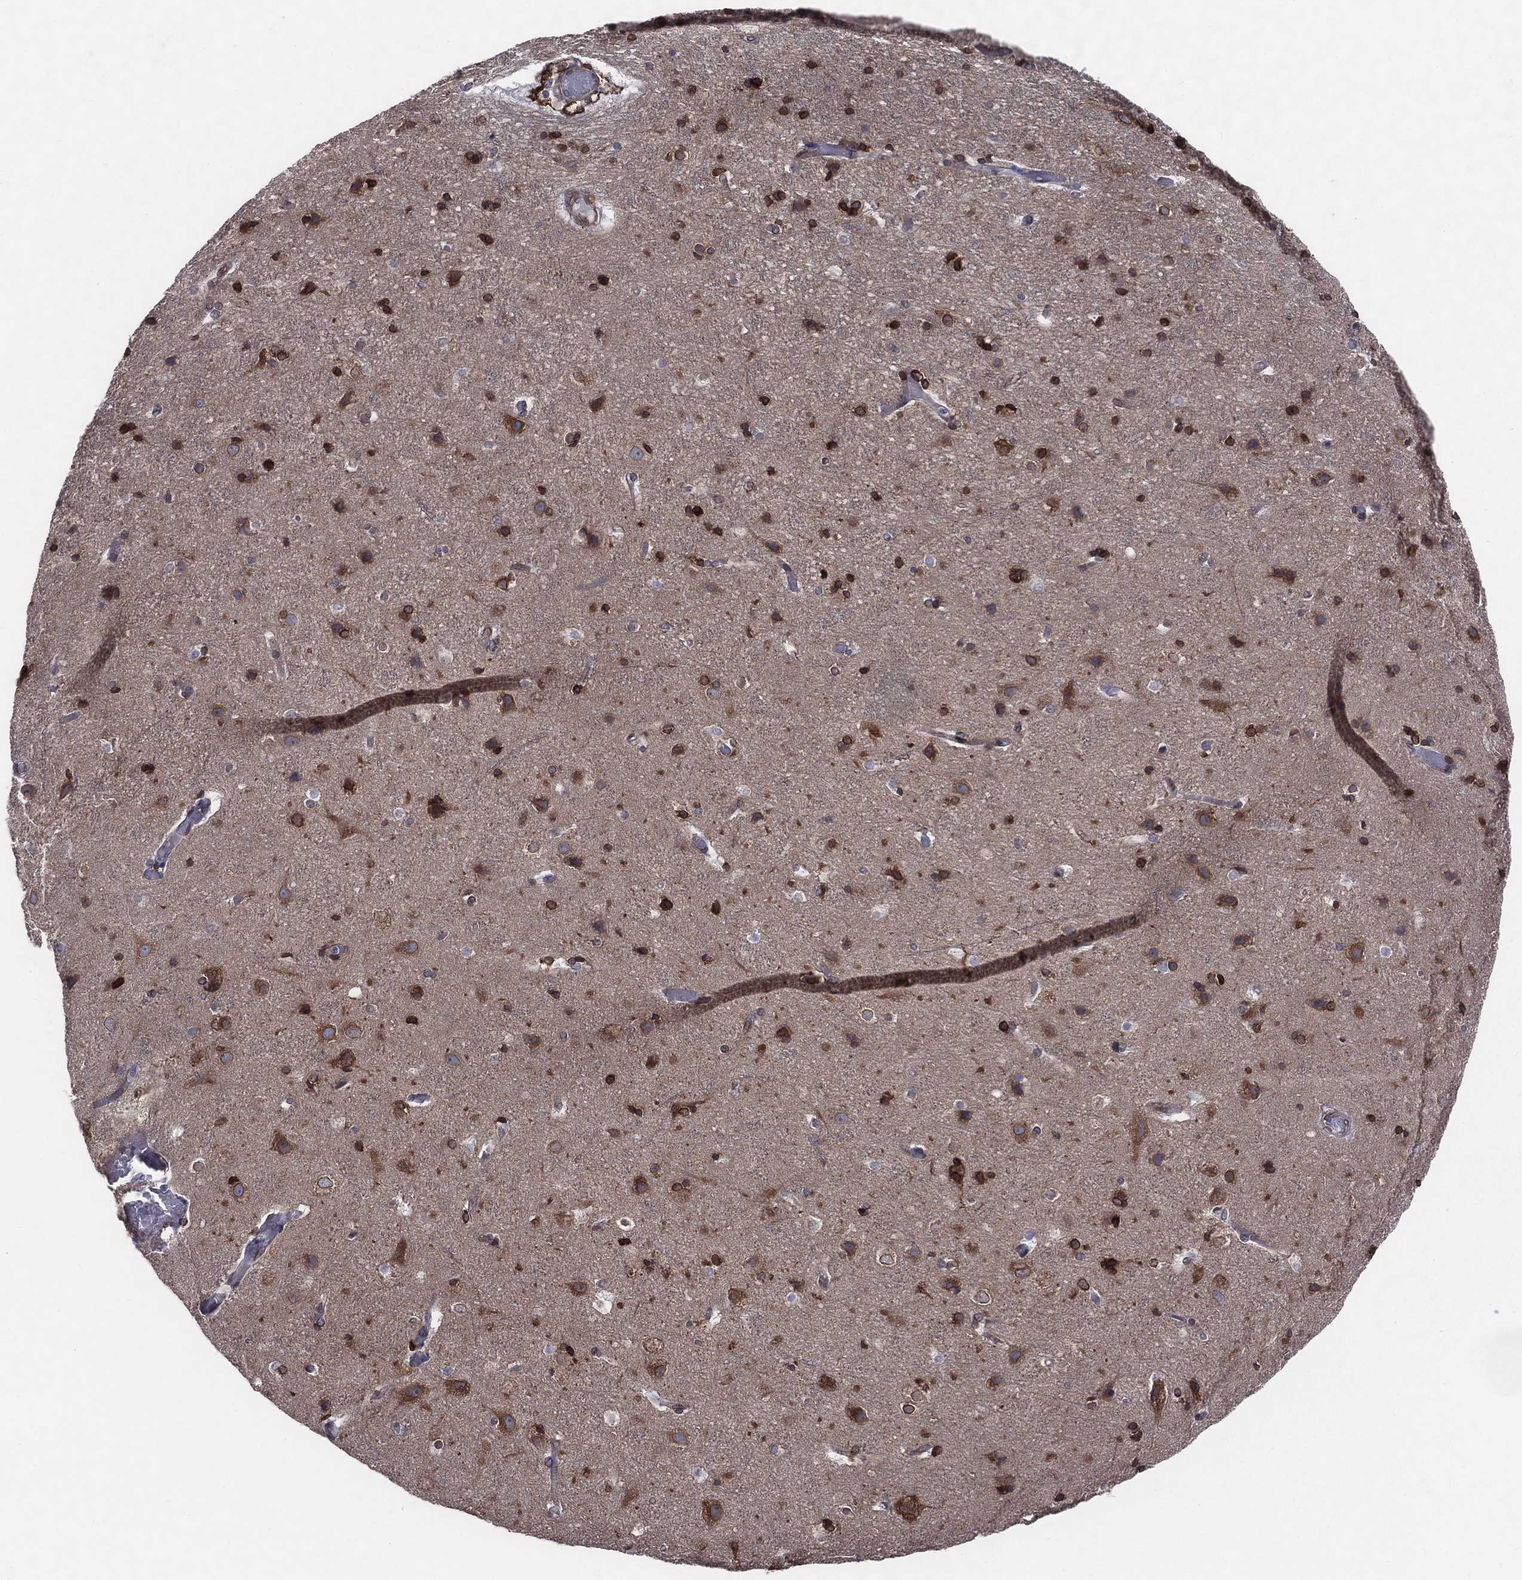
{"staining": {"intensity": "negative", "quantity": "none", "location": "none"}, "tissue": "cerebral cortex", "cell_type": "Endothelial cells", "image_type": "normal", "snomed": [{"axis": "morphology", "description": "Normal tissue, NOS"}, {"axis": "topography", "description": "Cerebral cortex"}], "caption": "The micrograph reveals no significant staining in endothelial cells of cerebral cortex. (DAB immunohistochemistry (IHC), high magnification).", "gene": "PGRMC1", "patient": {"sex": "female", "age": 52}}